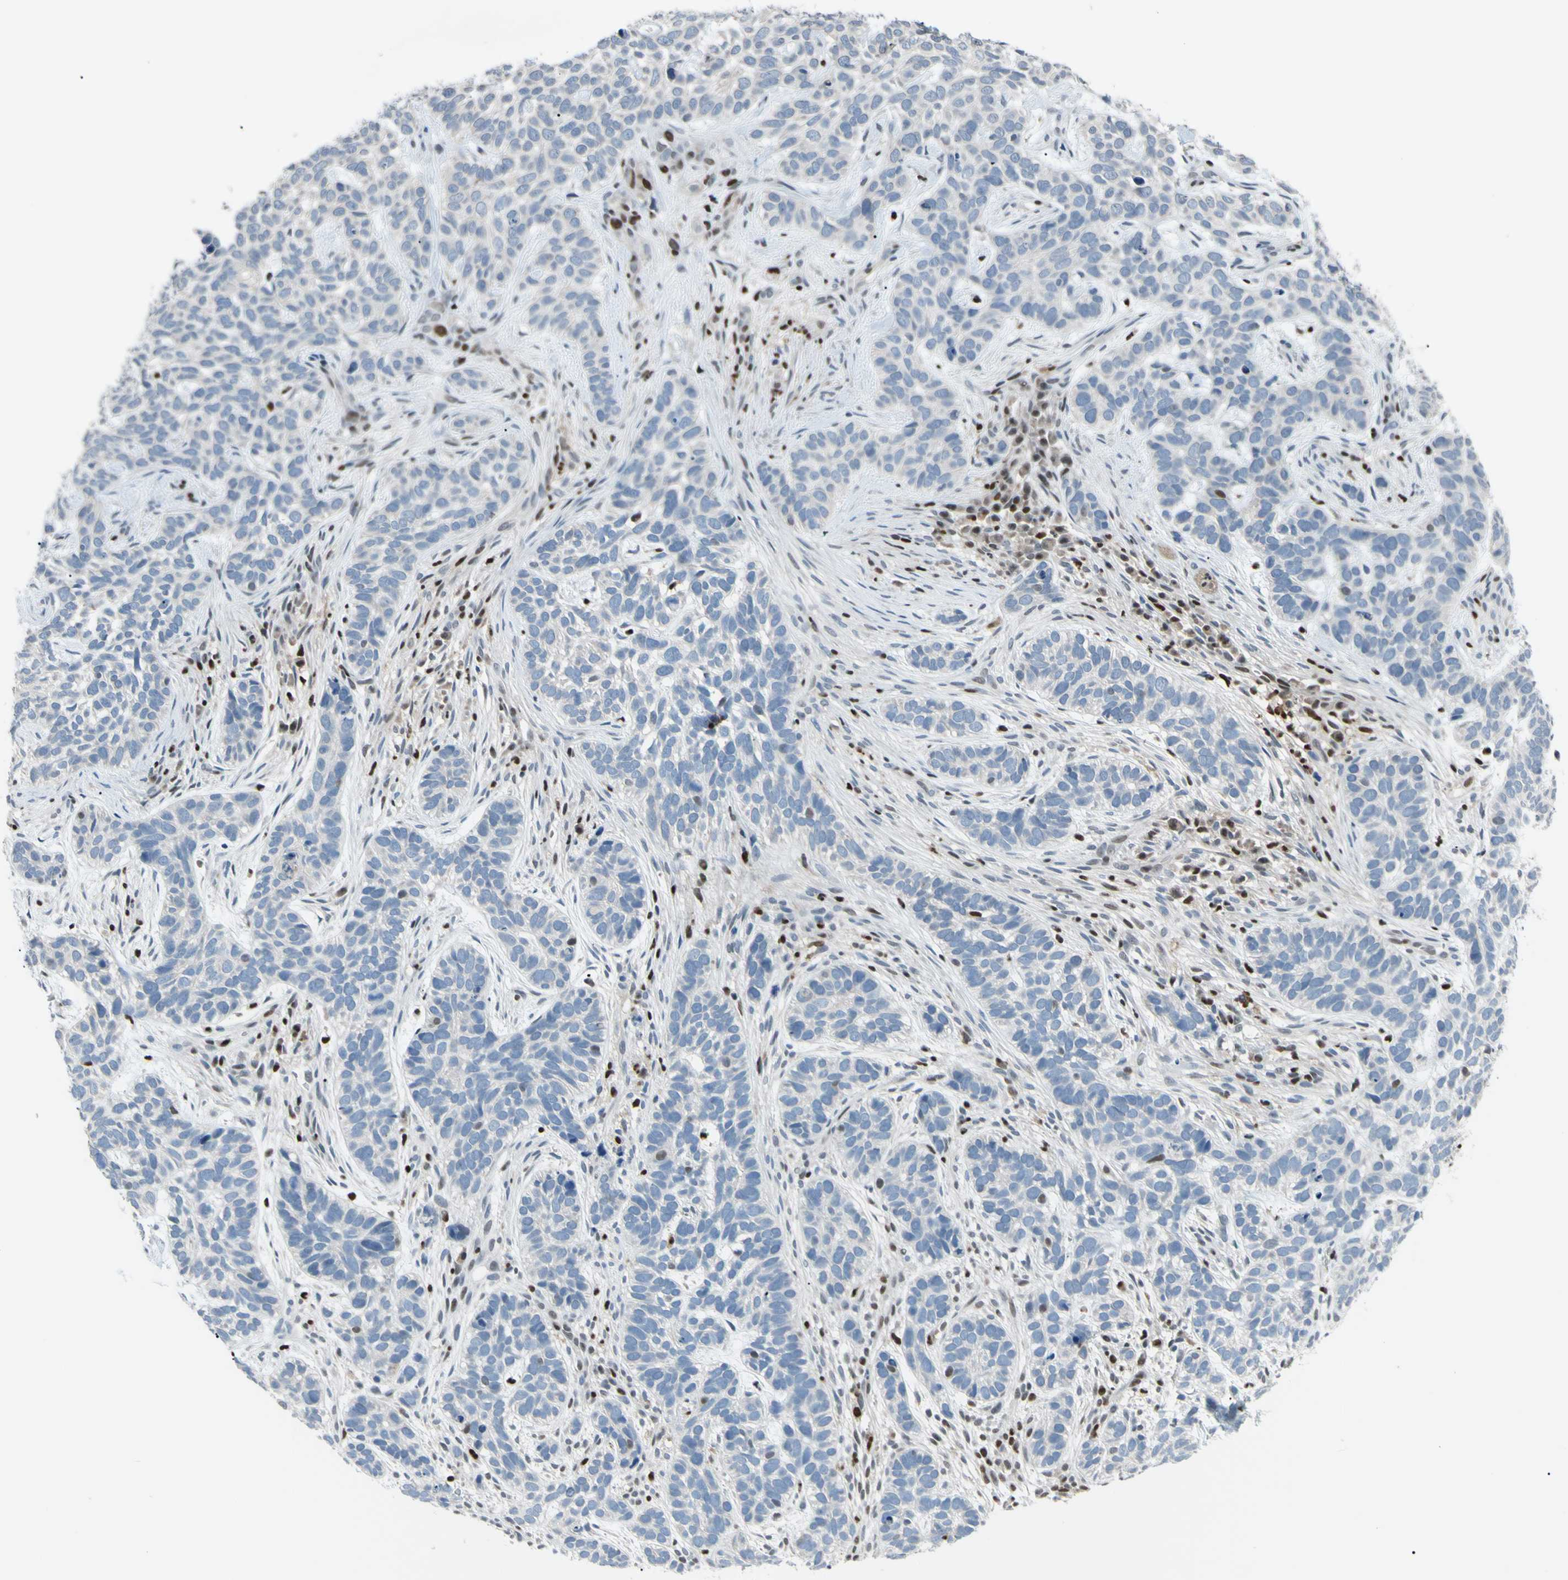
{"staining": {"intensity": "negative", "quantity": "none", "location": "none"}, "tissue": "skin cancer", "cell_type": "Tumor cells", "image_type": "cancer", "snomed": [{"axis": "morphology", "description": "Basal cell carcinoma"}, {"axis": "topography", "description": "Skin"}], "caption": "High magnification brightfield microscopy of skin basal cell carcinoma stained with DAB (brown) and counterstained with hematoxylin (blue): tumor cells show no significant expression.", "gene": "FKBP5", "patient": {"sex": "male", "age": 87}}